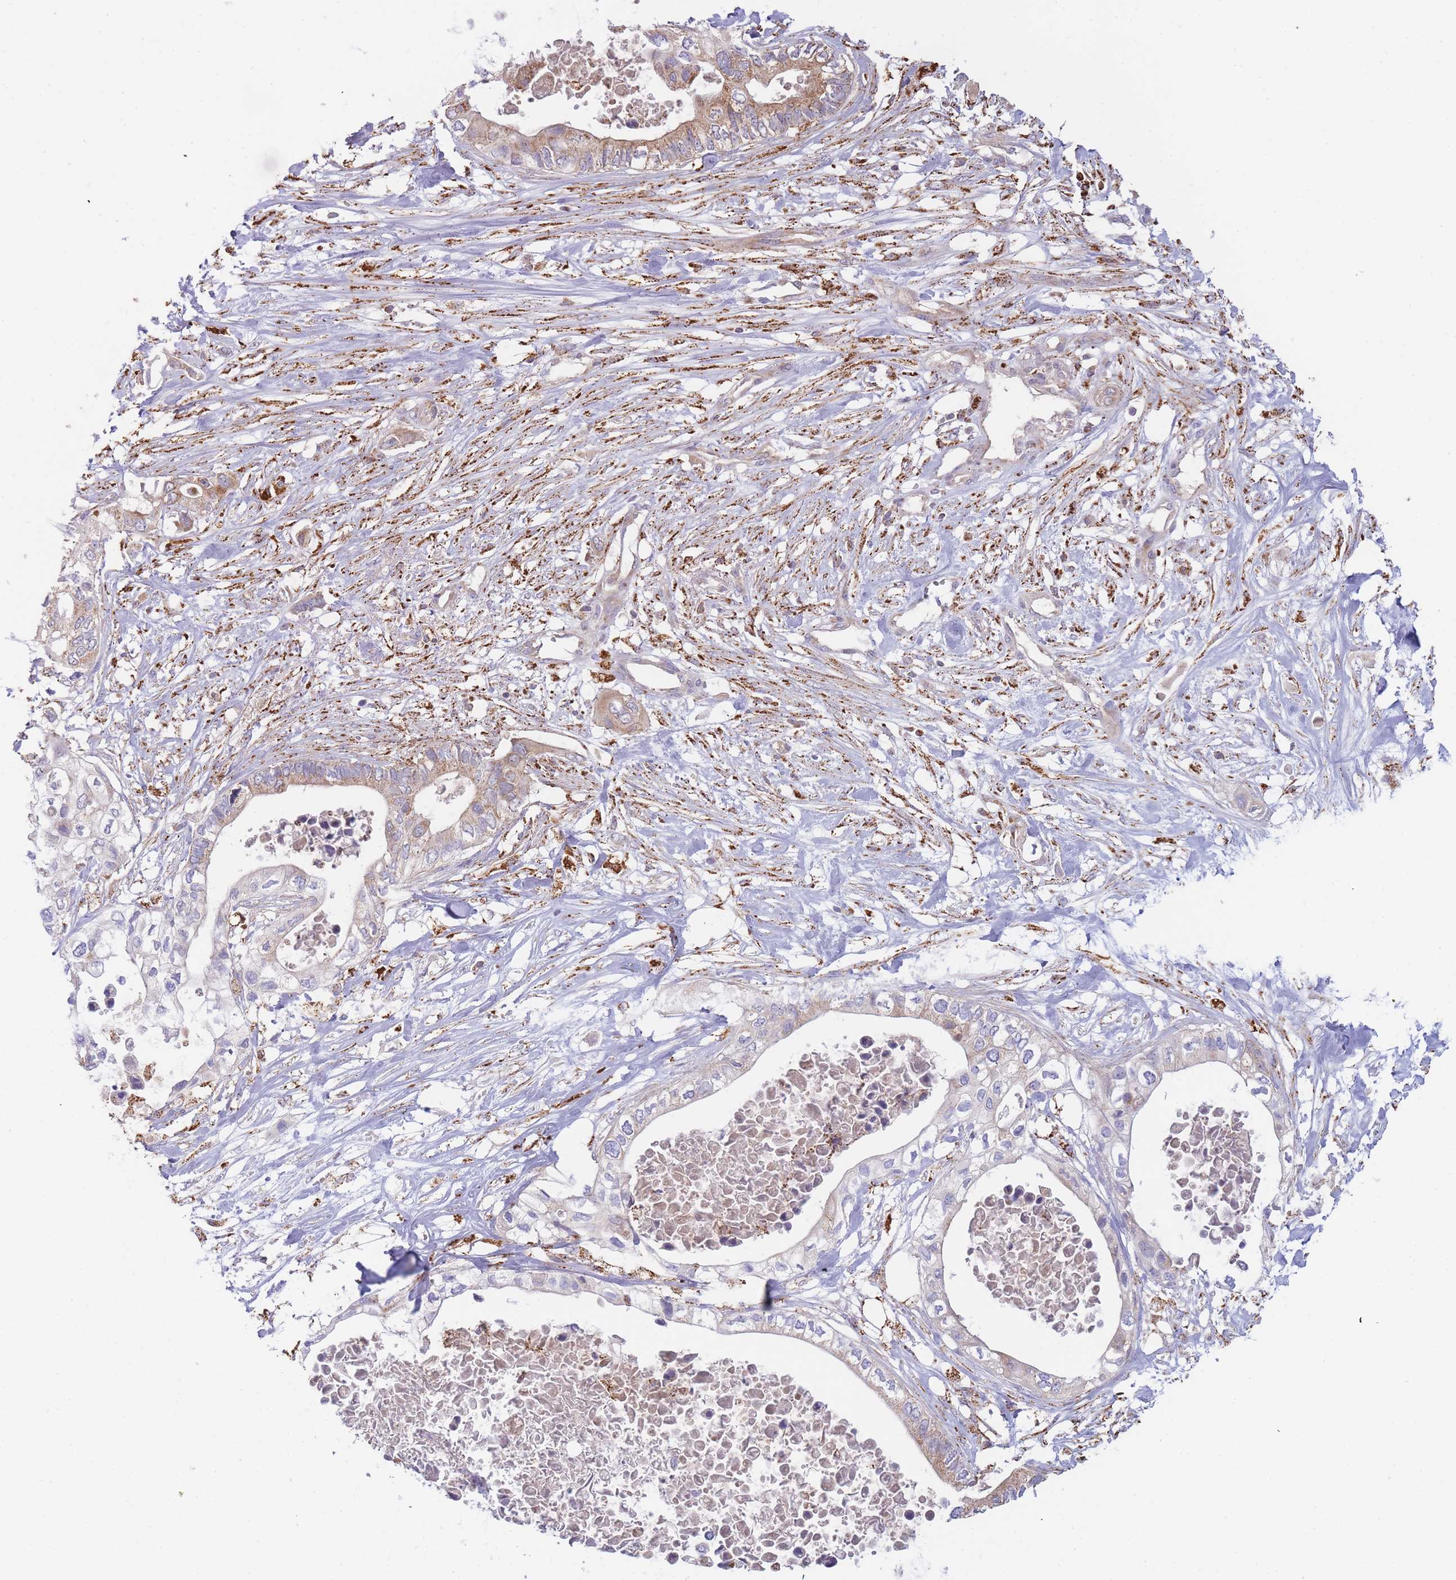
{"staining": {"intensity": "weak", "quantity": "<25%", "location": "cytoplasmic/membranous"}, "tissue": "pancreatic cancer", "cell_type": "Tumor cells", "image_type": "cancer", "snomed": [{"axis": "morphology", "description": "Adenocarcinoma, NOS"}, {"axis": "topography", "description": "Pancreas"}], "caption": "A high-resolution micrograph shows immunohistochemistry staining of pancreatic cancer (adenocarcinoma), which exhibits no significant staining in tumor cells. (DAB (3,3'-diaminobenzidine) IHC with hematoxylin counter stain).", "gene": "MRPL17", "patient": {"sex": "female", "age": 63}}